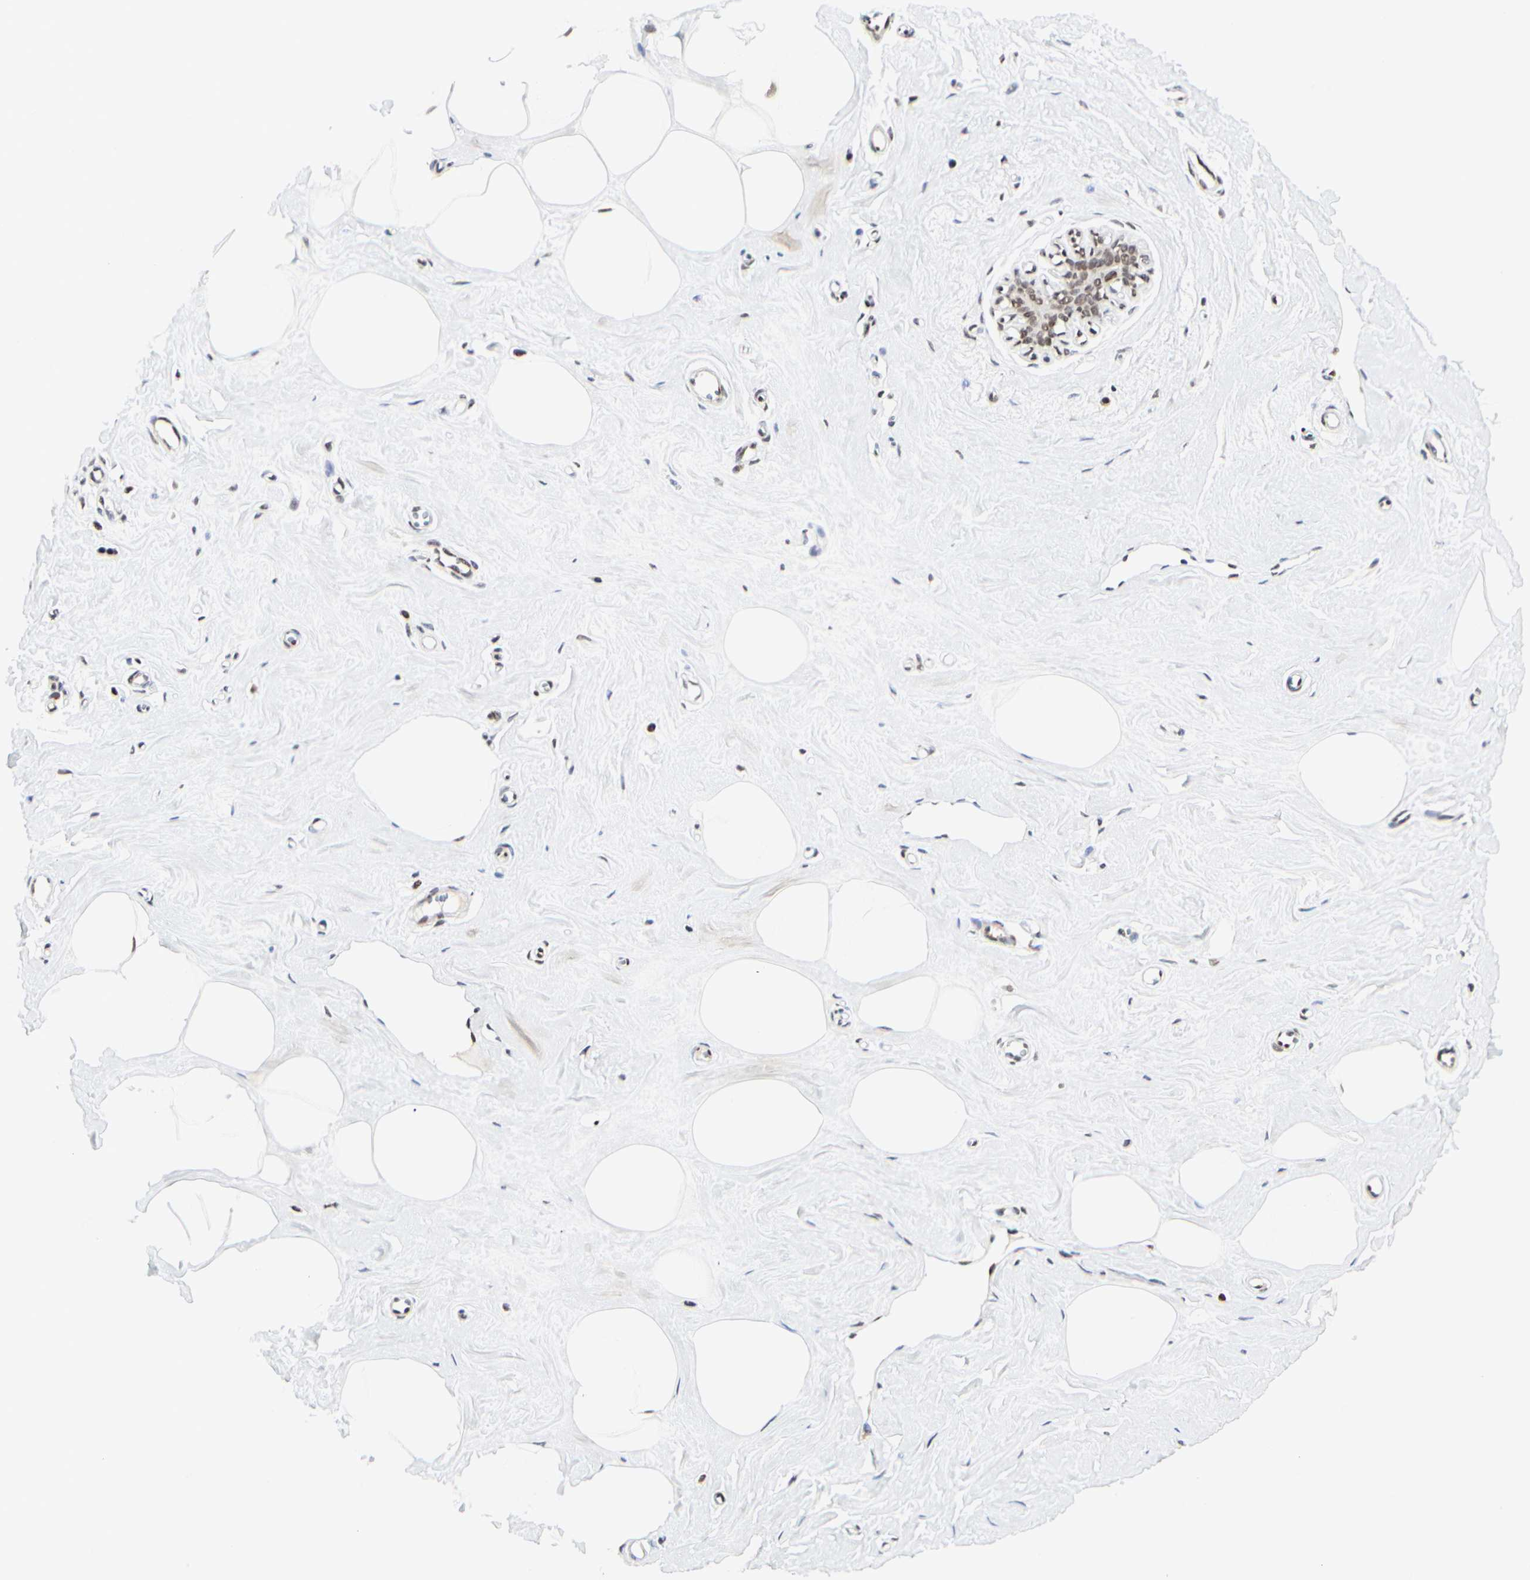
{"staining": {"intensity": "negative", "quantity": "none", "location": "none"}, "tissue": "breast", "cell_type": "Adipocytes", "image_type": "normal", "snomed": [{"axis": "morphology", "description": "Normal tissue, NOS"}, {"axis": "topography", "description": "Breast"}], "caption": "The IHC image has no significant expression in adipocytes of breast. (Stains: DAB (3,3'-diaminobenzidine) IHC with hematoxylin counter stain, Microscopy: brightfield microscopy at high magnification).", "gene": "PRMT3", "patient": {"sex": "female", "age": 45}}